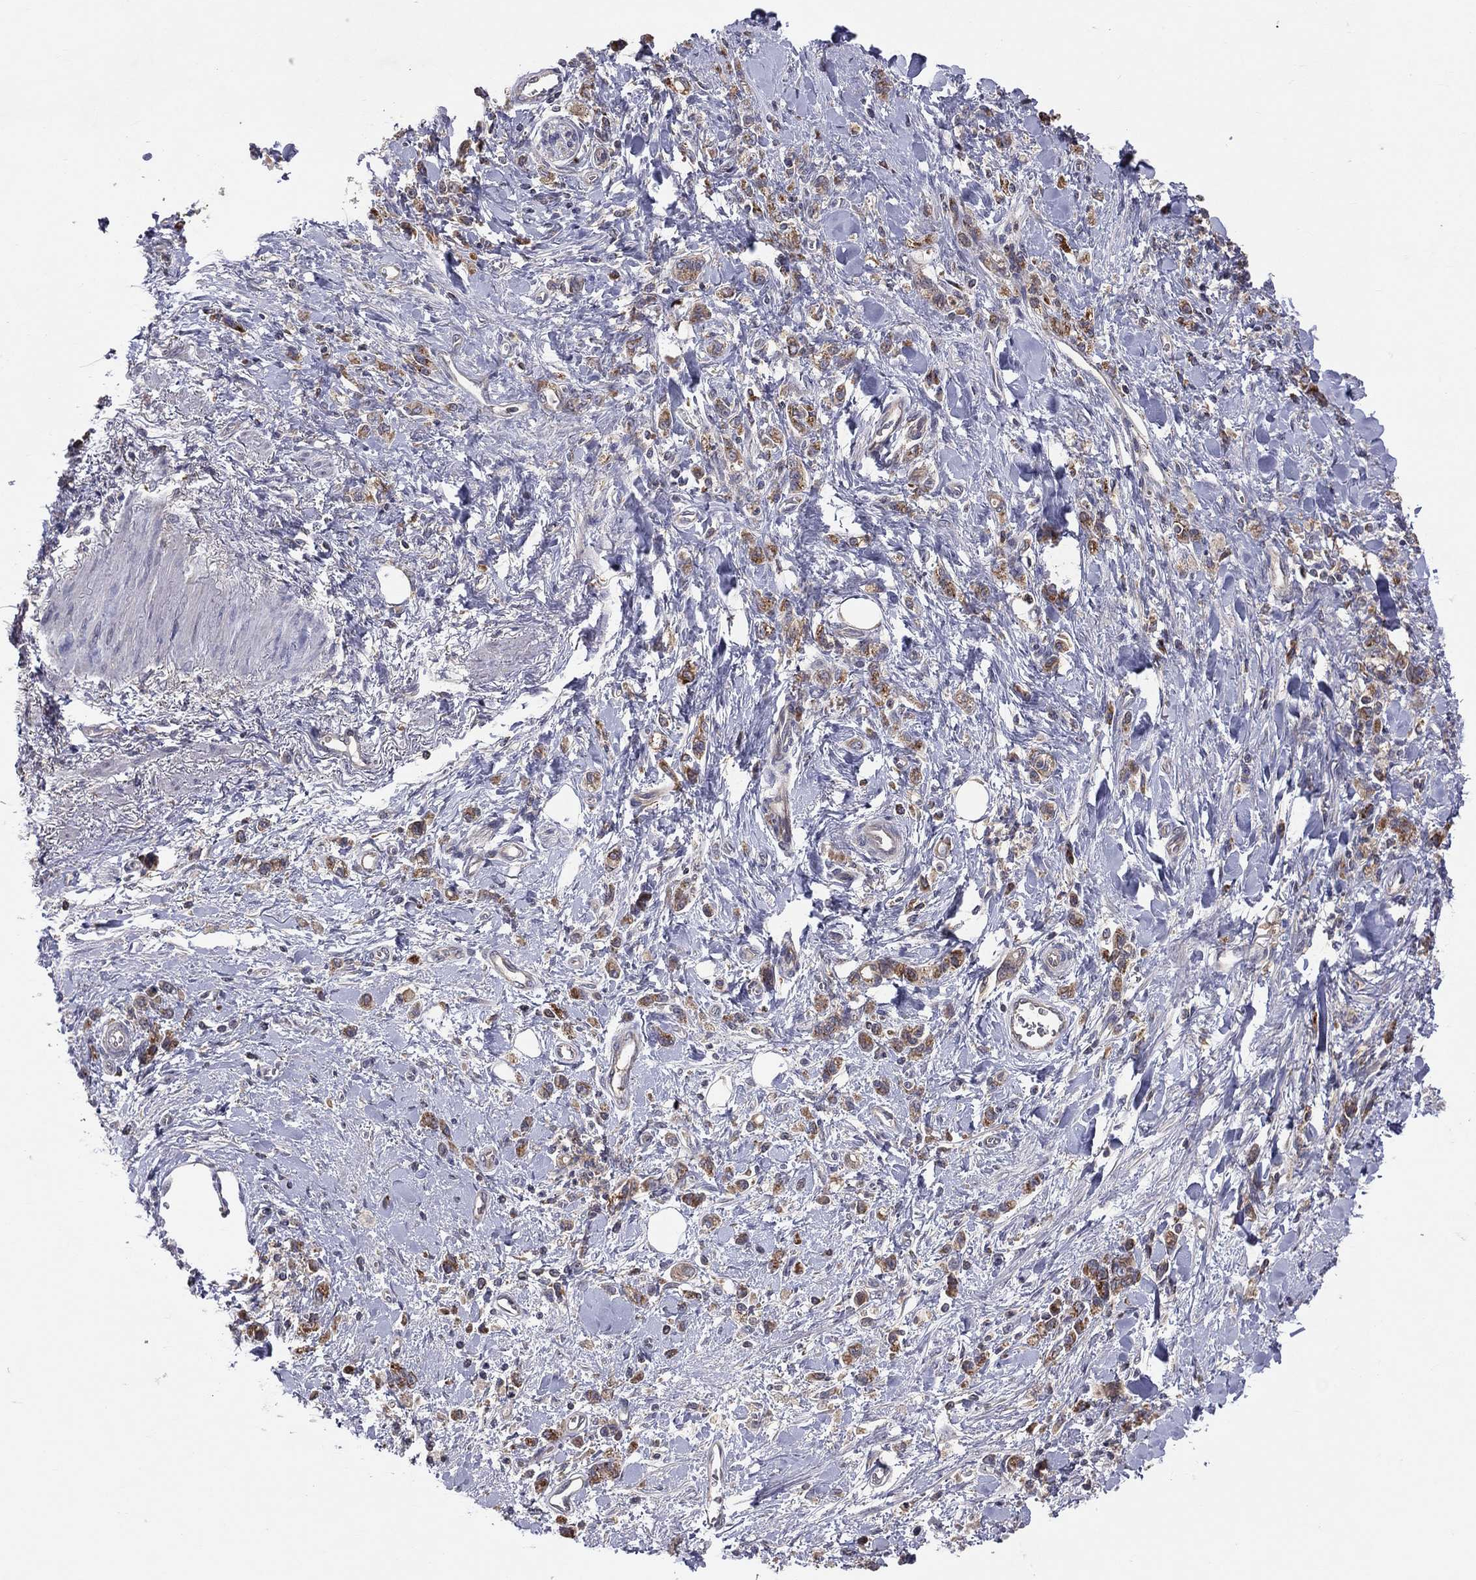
{"staining": {"intensity": "strong", "quantity": "25%-75%", "location": "cytoplasmic/membranous"}, "tissue": "stomach cancer", "cell_type": "Tumor cells", "image_type": "cancer", "snomed": [{"axis": "morphology", "description": "Adenocarcinoma, NOS"}, {"axis": "topography", "description": "Stomach"}], "caption": "Stomach adenocarcinoma stained for a protein (brown) reveals strong cytoplasmic/membranous positive positivity in approximately 25%-75% of tumor cells.", "gene": "STARD3", "patient": {"sex": "male", "age": 77}}